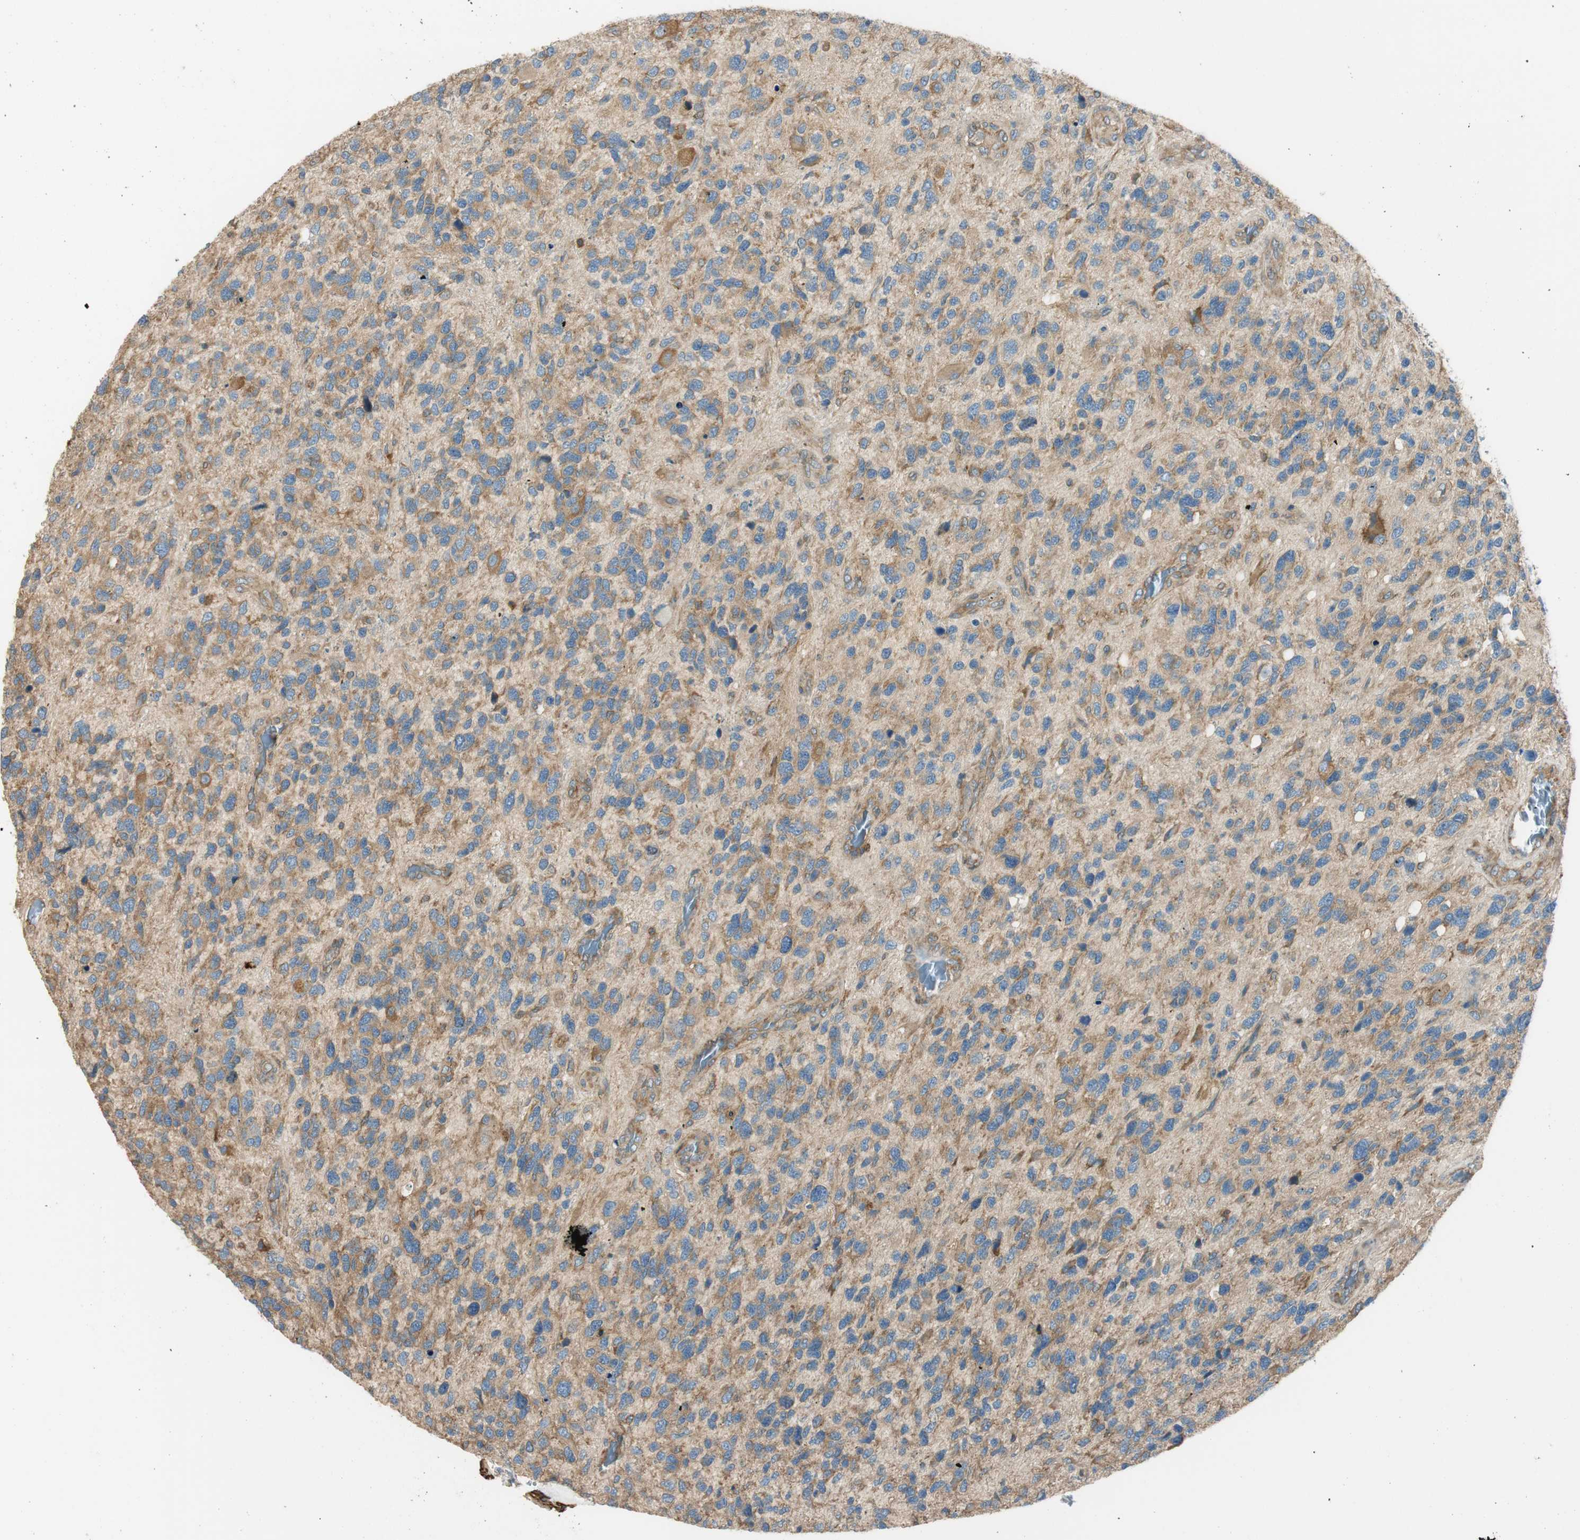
{"staining": {"intensity": "moderate", "quantity": "25%-75%", "location": "cytoplasmic/membranous"}, "tissue": "glioma", "cell_type": "Tumor cells", "image_type": "cancer", "snomed": [{"axis": "morphology", "description": "Glioma, malignant, High grade"}, {"axis": "topography", "description": "Brain"}], "caption": "A micrograph of glioma stained for a protein reveals moderate cytoplasmic/membranous brown staining in tumor cells. (Stains: DAB (3,3'-diaminobenzidine) in brown, nuclei in blue, Microscopy: brightfield microscopy at high magnification).", "gene": "PI4K2B", "patient": {"sex": "female", "age": 58}}